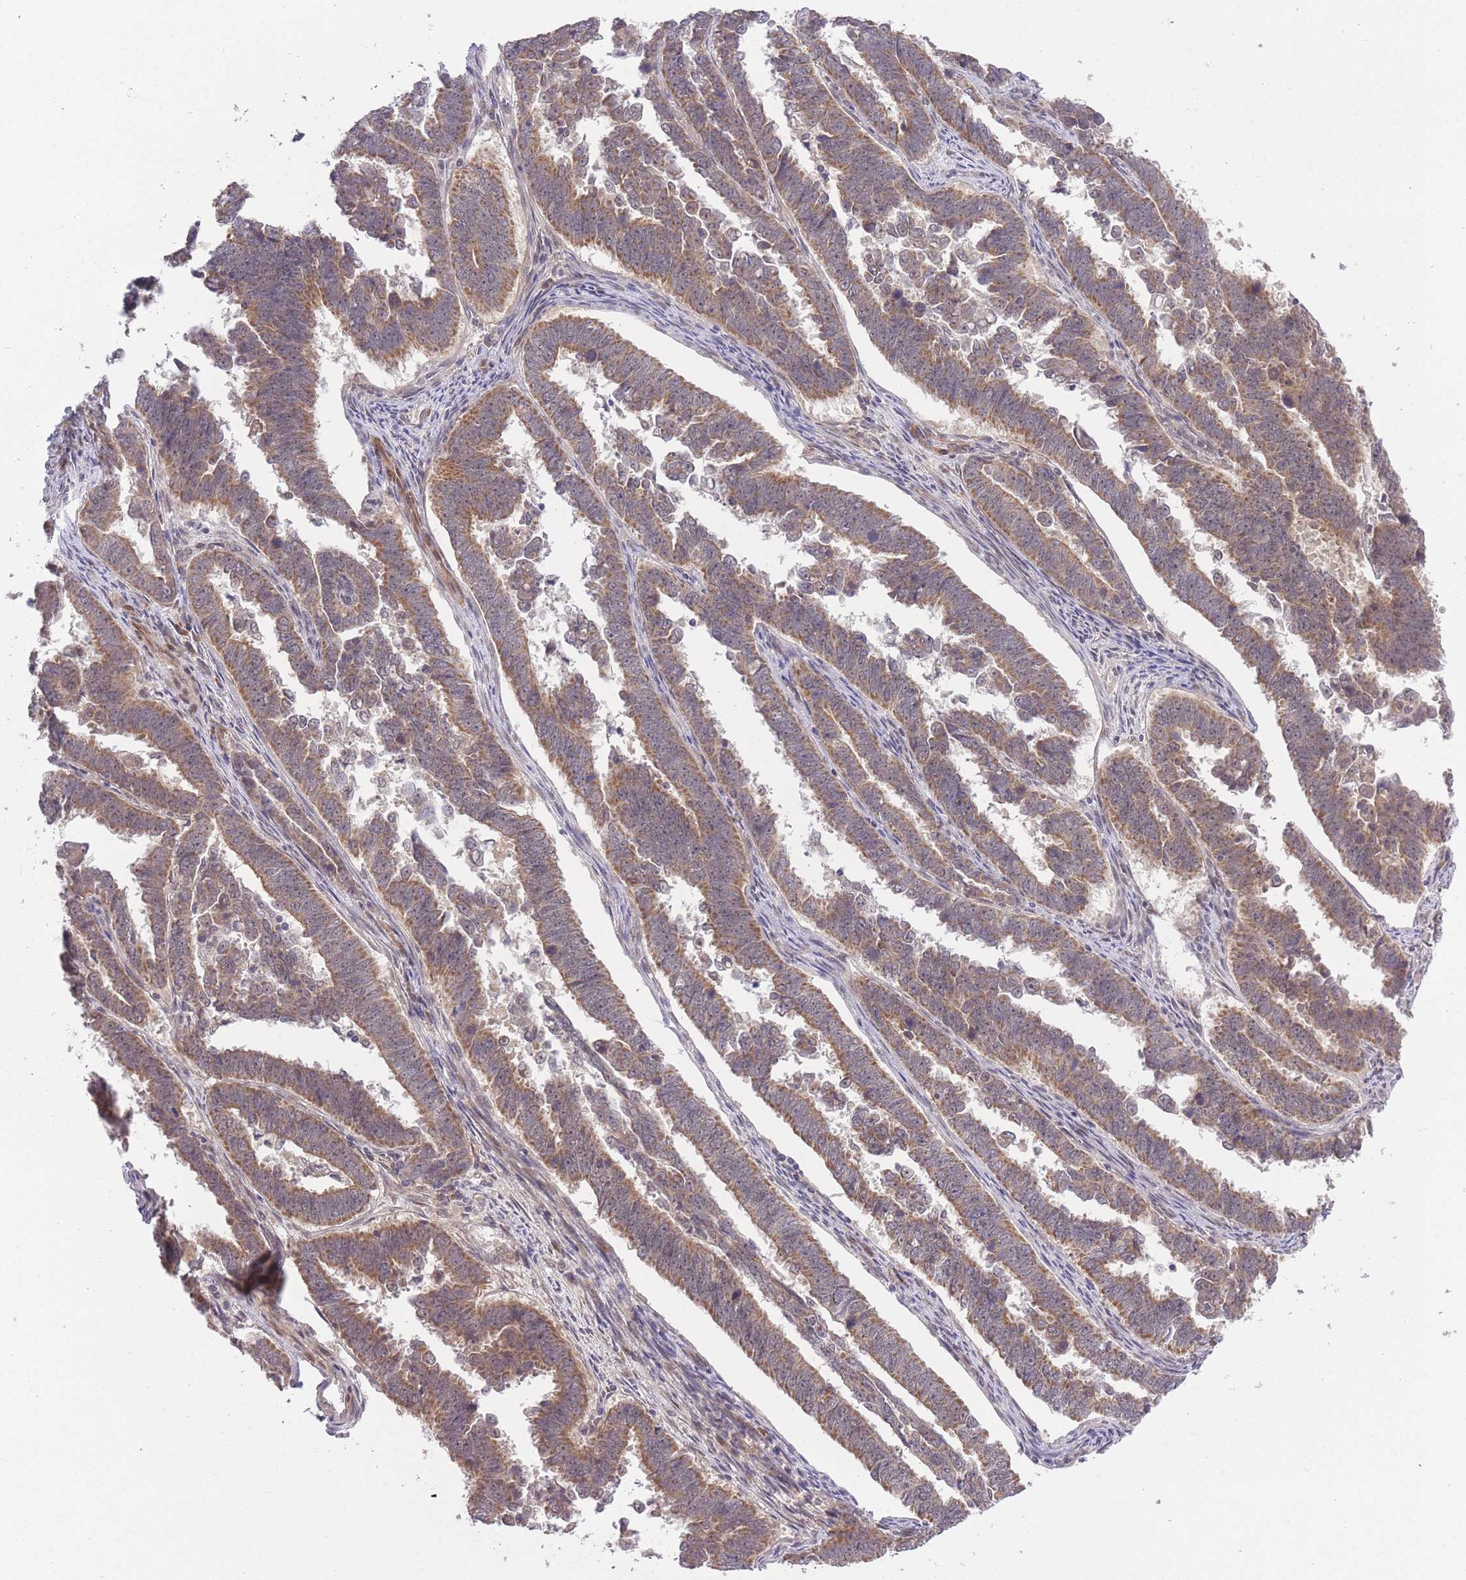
{"staining": {"intensity": "moderate", "quantity": ">75%", "location": "cytoplasmic/membranous"}, "tissue": "endometrial cancer", "cell_type": "Tumor cells", "image_type": "cancer", "snomed": [{"axis": "morphology", "description": "Adenocarcinoma, NOS"}, {"axis": "topography", "description": "Endometrium"}], "caption": "Protein staining reveals moderate cytoplasmic/membranous staining in about >75% of tumor cells in endometrial cancer (adenocarcinoma).", "gene": "ELOA2", "patient": {"sex": "female", "age": 75}}